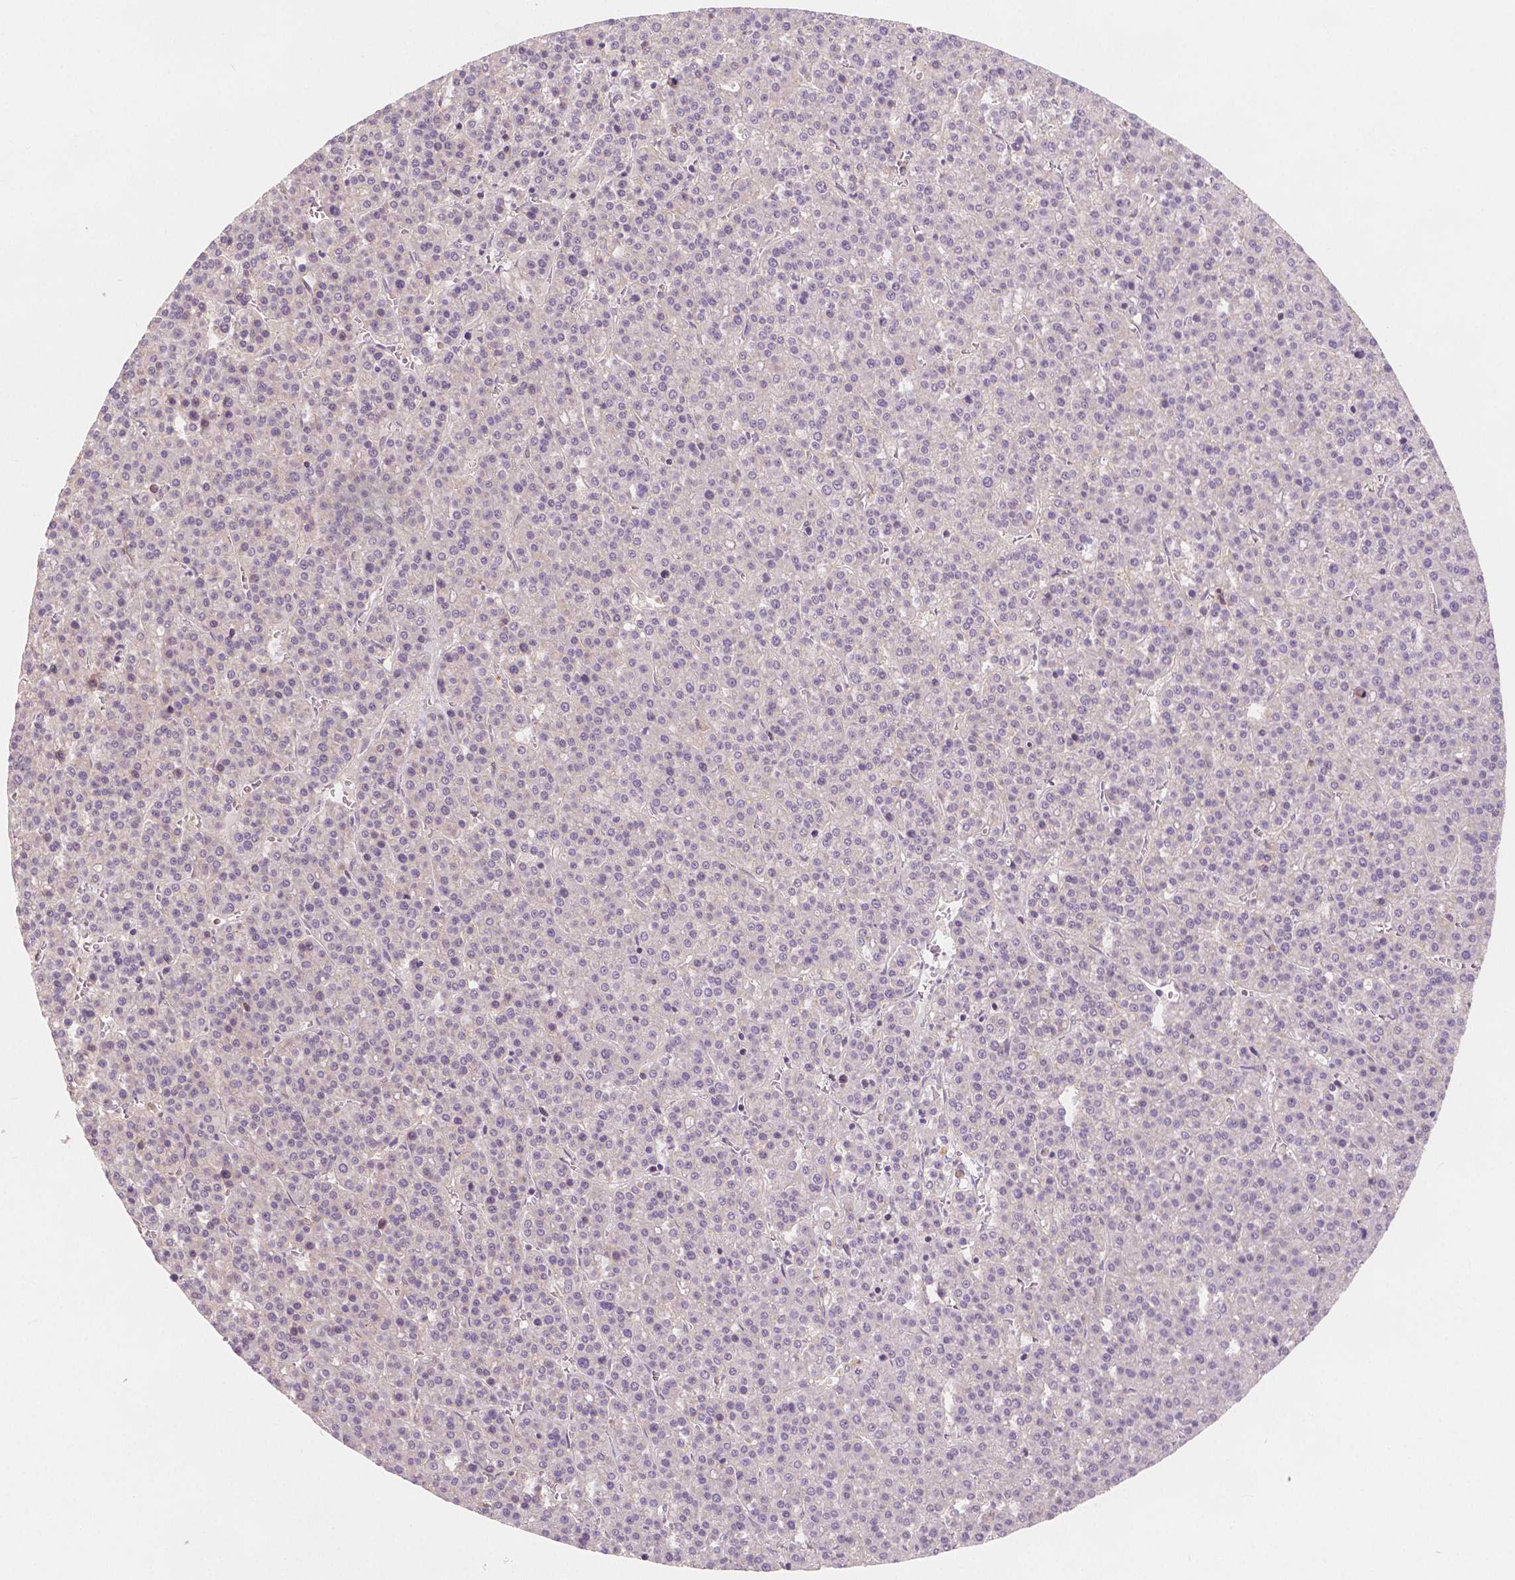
{"staining": {"intensity": "negative", "quantity": "none", "location": "none"}, "tissue": "liver cancer", "cell_type": "Tumor cells", "image_type": "cancer", "snomed": [{"axis": "morphology", "description": "Carcinoma, Hepatocellular, NOS"}, {"axis": "topography", "description": "Liver"}], "caption": "Tumor cells show no significant positivity in liver cancer (hepatocellular carcinoma). The staining is performed using DAB (3,3'-diaminobenzidine) brown chromogen with nuclei counter-stained in using hematoxylin.", "gene": "SNX12", "patient": {"sex": "female", "age": 58}}